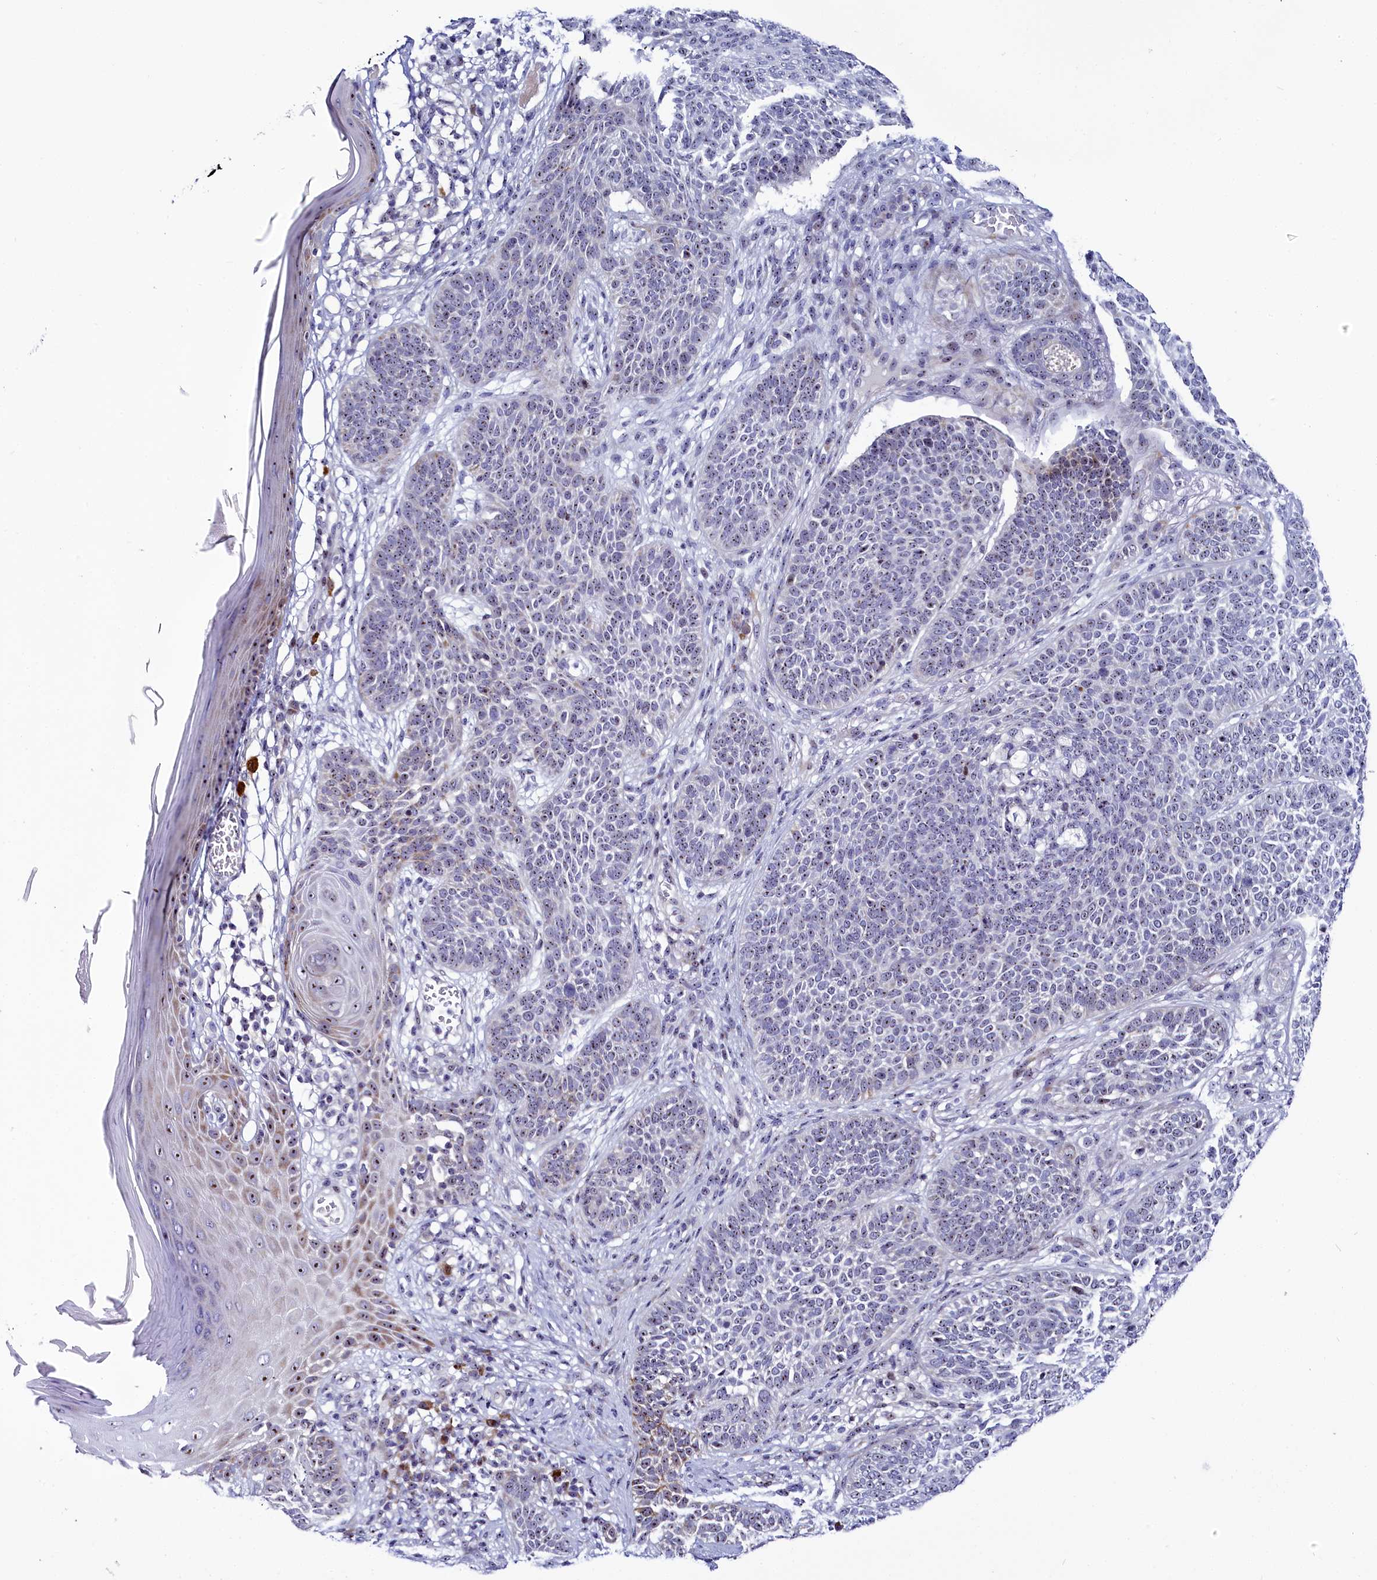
{"staining": {"intensity": "weak", "quantity": "<25%", "location": "nuclear"}, "tissue": "skin cancer", "cell_type": "Tumor cells", "image_type": "cancer", "snomed": [{"axis": "morphology", "description": "Basal cell carcinoma"}, {"axis": "topography", "description": "Skin"}], "caption": "This is an immunohistochemistry (IHC) photomicrograph of basal cell carcinoma (skin). There is no staining in tumor cells.", "gene": "TCOF1", "patient": {"sex": "male", "age": 85}}